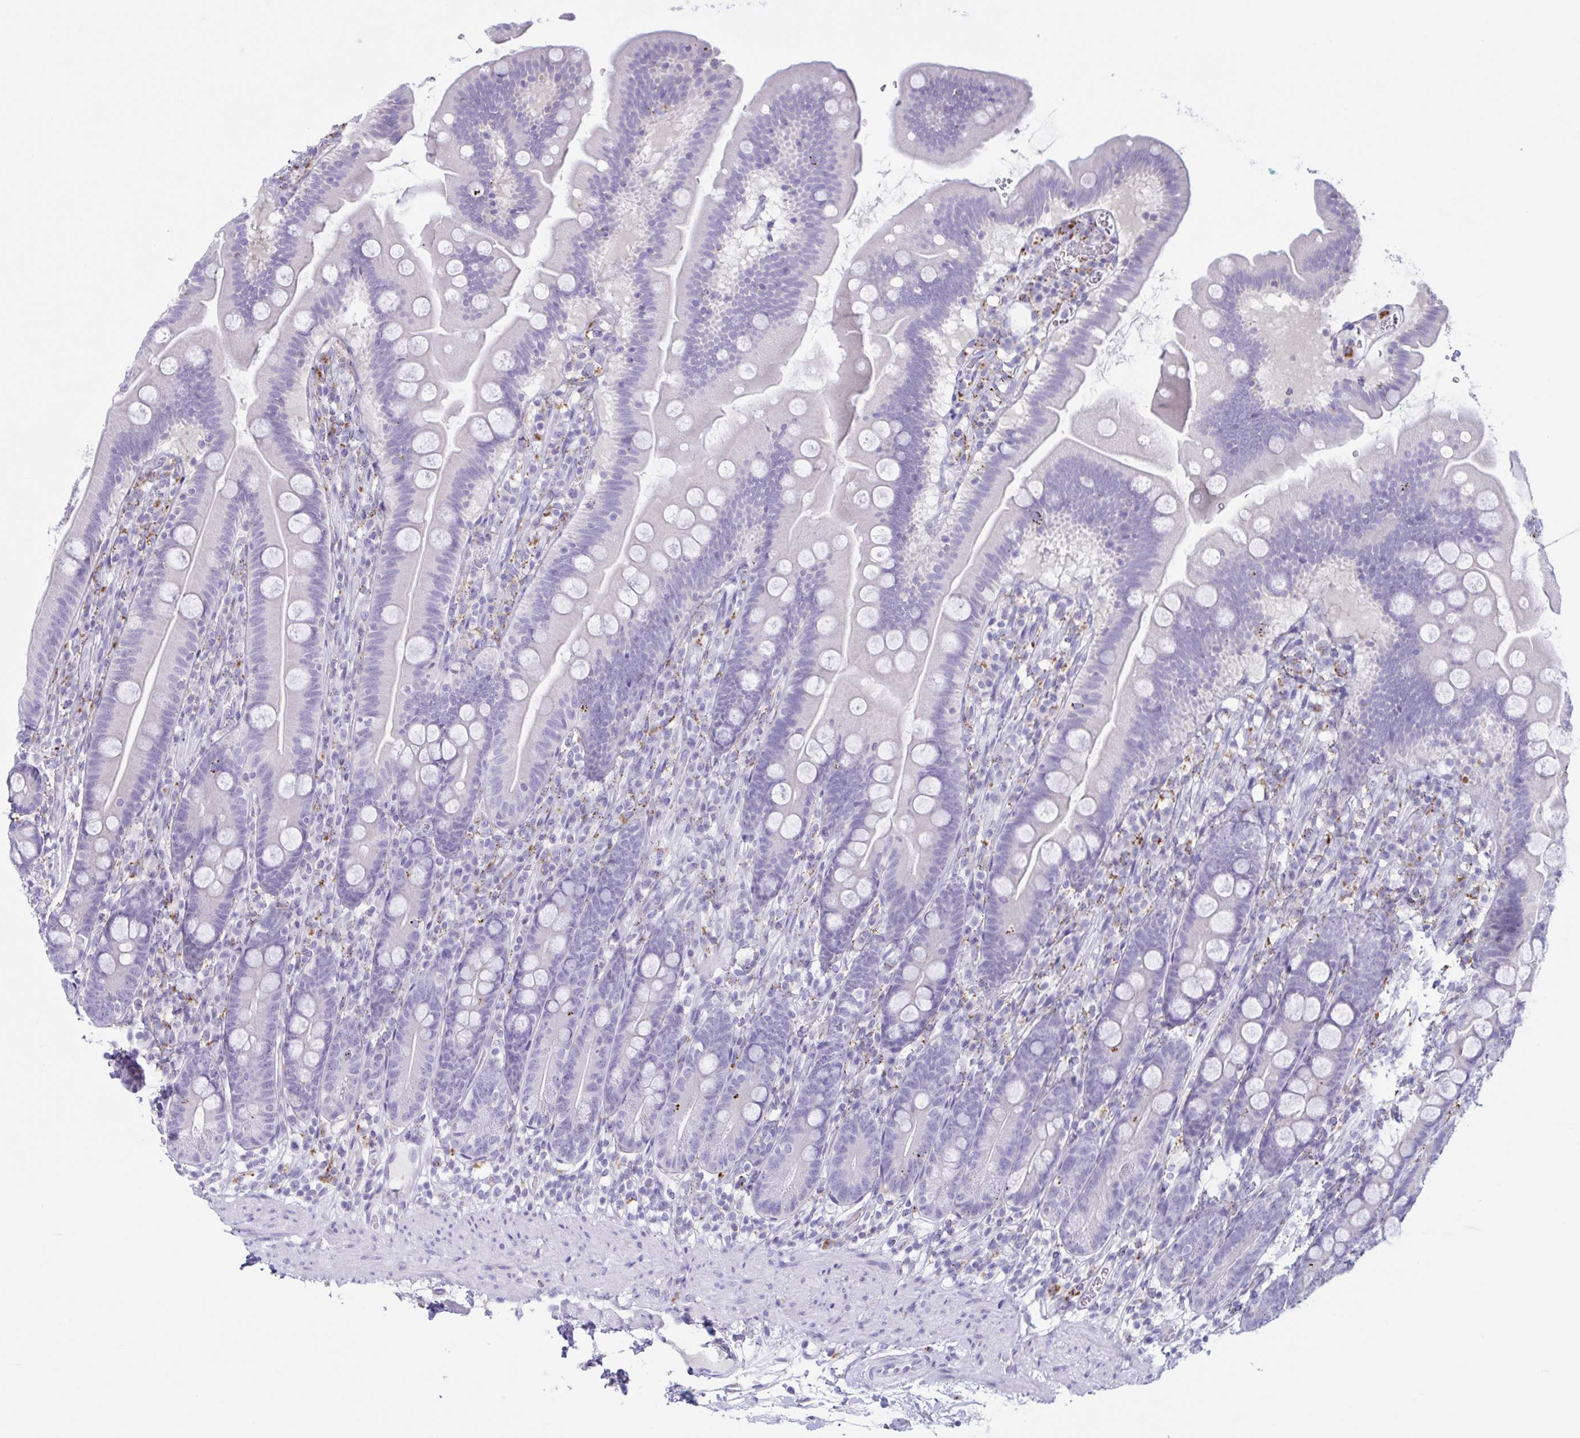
{"staining": {"intensity": "negative", "quantity": "none", "location": "none"}, "tissue": "duodenum", "cell_type": "Glandular cells", "image_type": "normal", "snomed": [{"axis": "morphology", "description": "Normal tissue, NOS"}, {"axis": "topography", "description": "Duodenum"}], "caption": "The image demonstrates no staining of glandular cells in unremarkable duodenum. The staining was performed using DAB to visualize the protein expression in brown, while the nuclei were stained in blue with hematoxylin (Magnification: 20x).", "gene": "XCL1", "patient": {"sex": "female", "age": 67}}